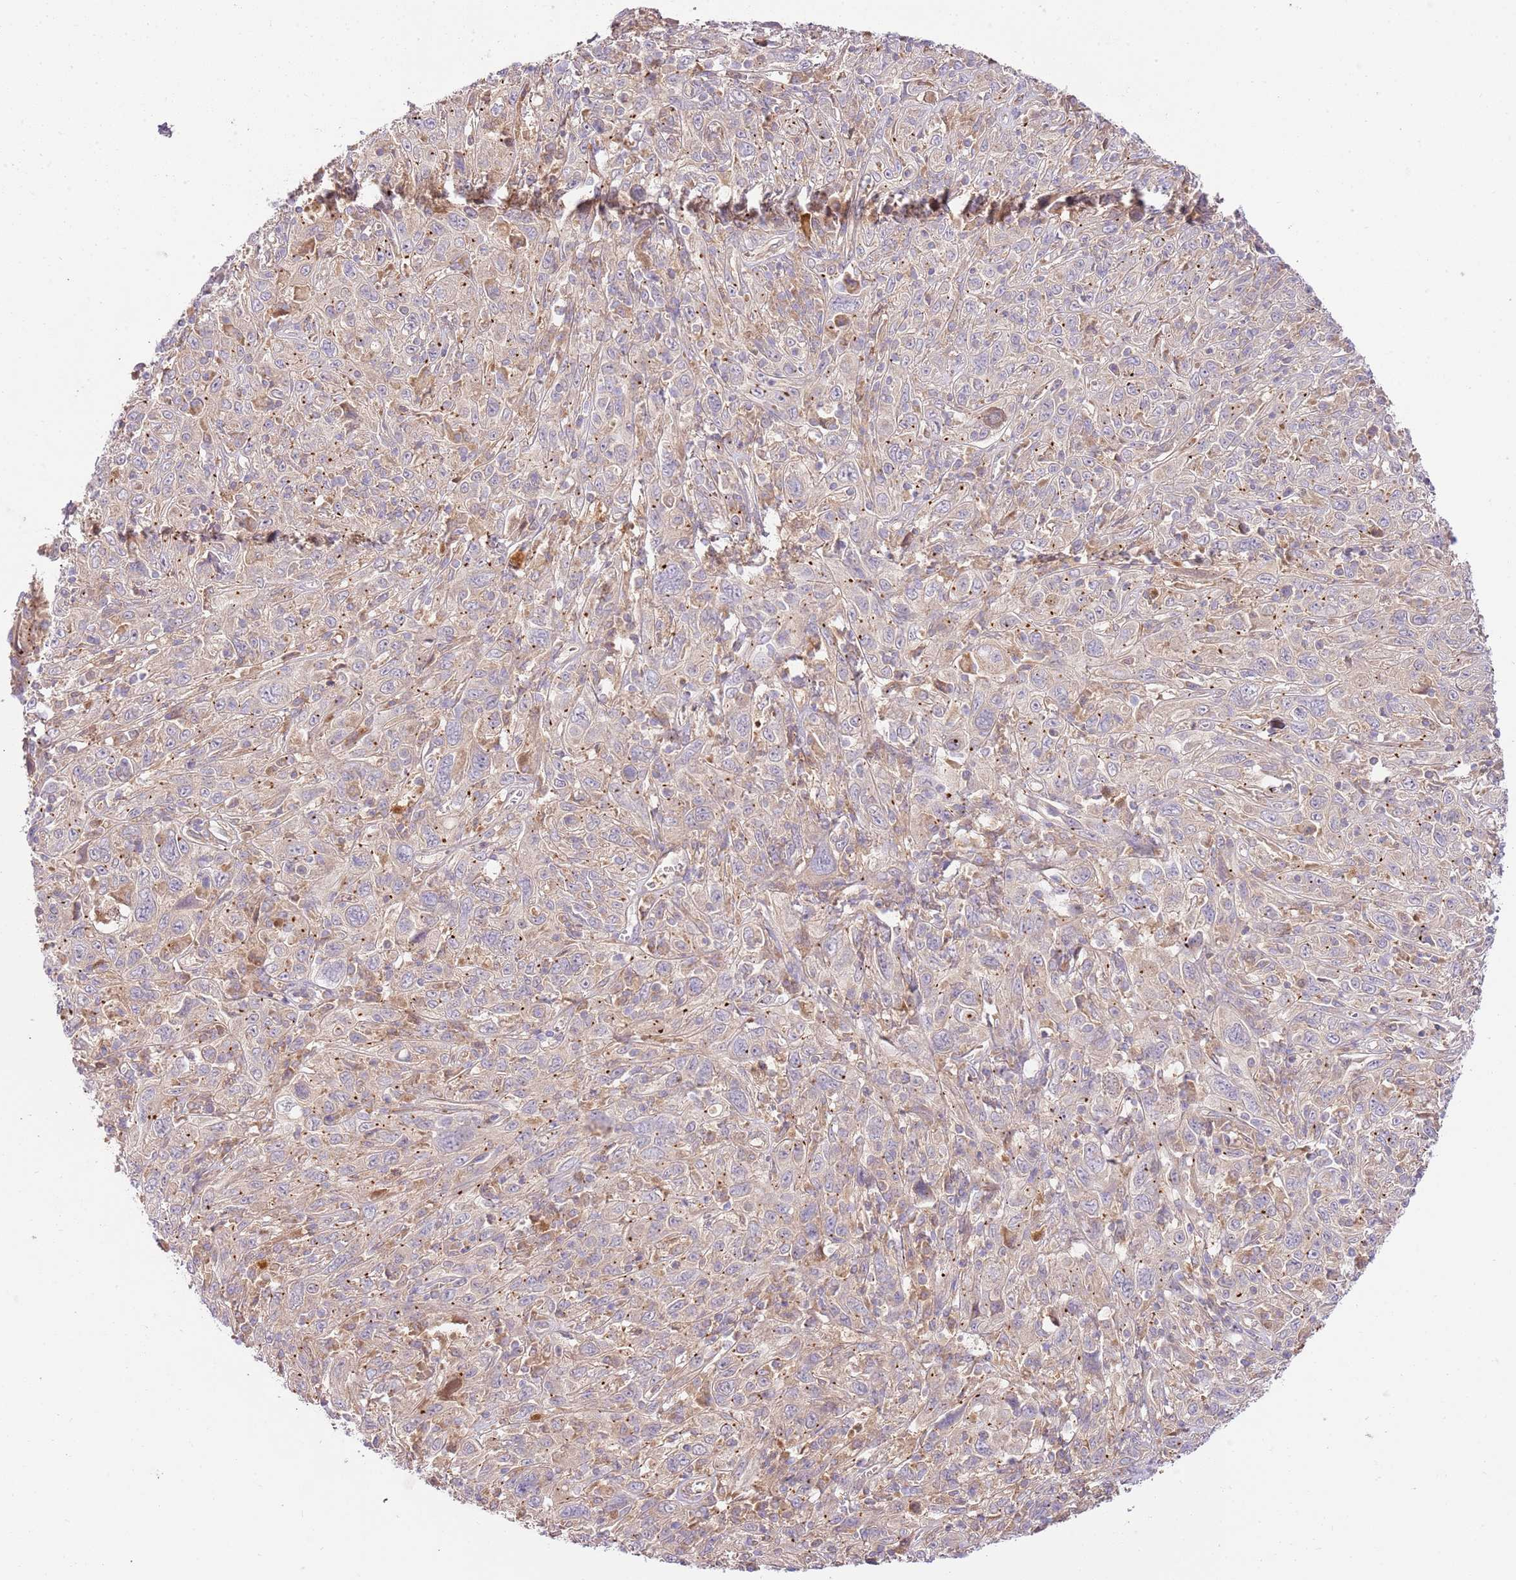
{"staining": {"intensity": "weak", "quantity": "25%-75%", "location": "cytoplasmic/membranous"}, "tissue": "cervical cancer", "cell_type": "Tumor cells", "image_type": "cancer", "snomed": [{"axis": "morphology", "description": "Squamous cell carcinoma, NOS"}, {"axis": "topography", "description": "Cervix"}], "caption": "A brown stain highlights weak cytoplasmic/membranous expression of a protein in human cervical cancer tumor cells.", "gene": "C8G", "patient": {"sex": "female", "age": 46}}